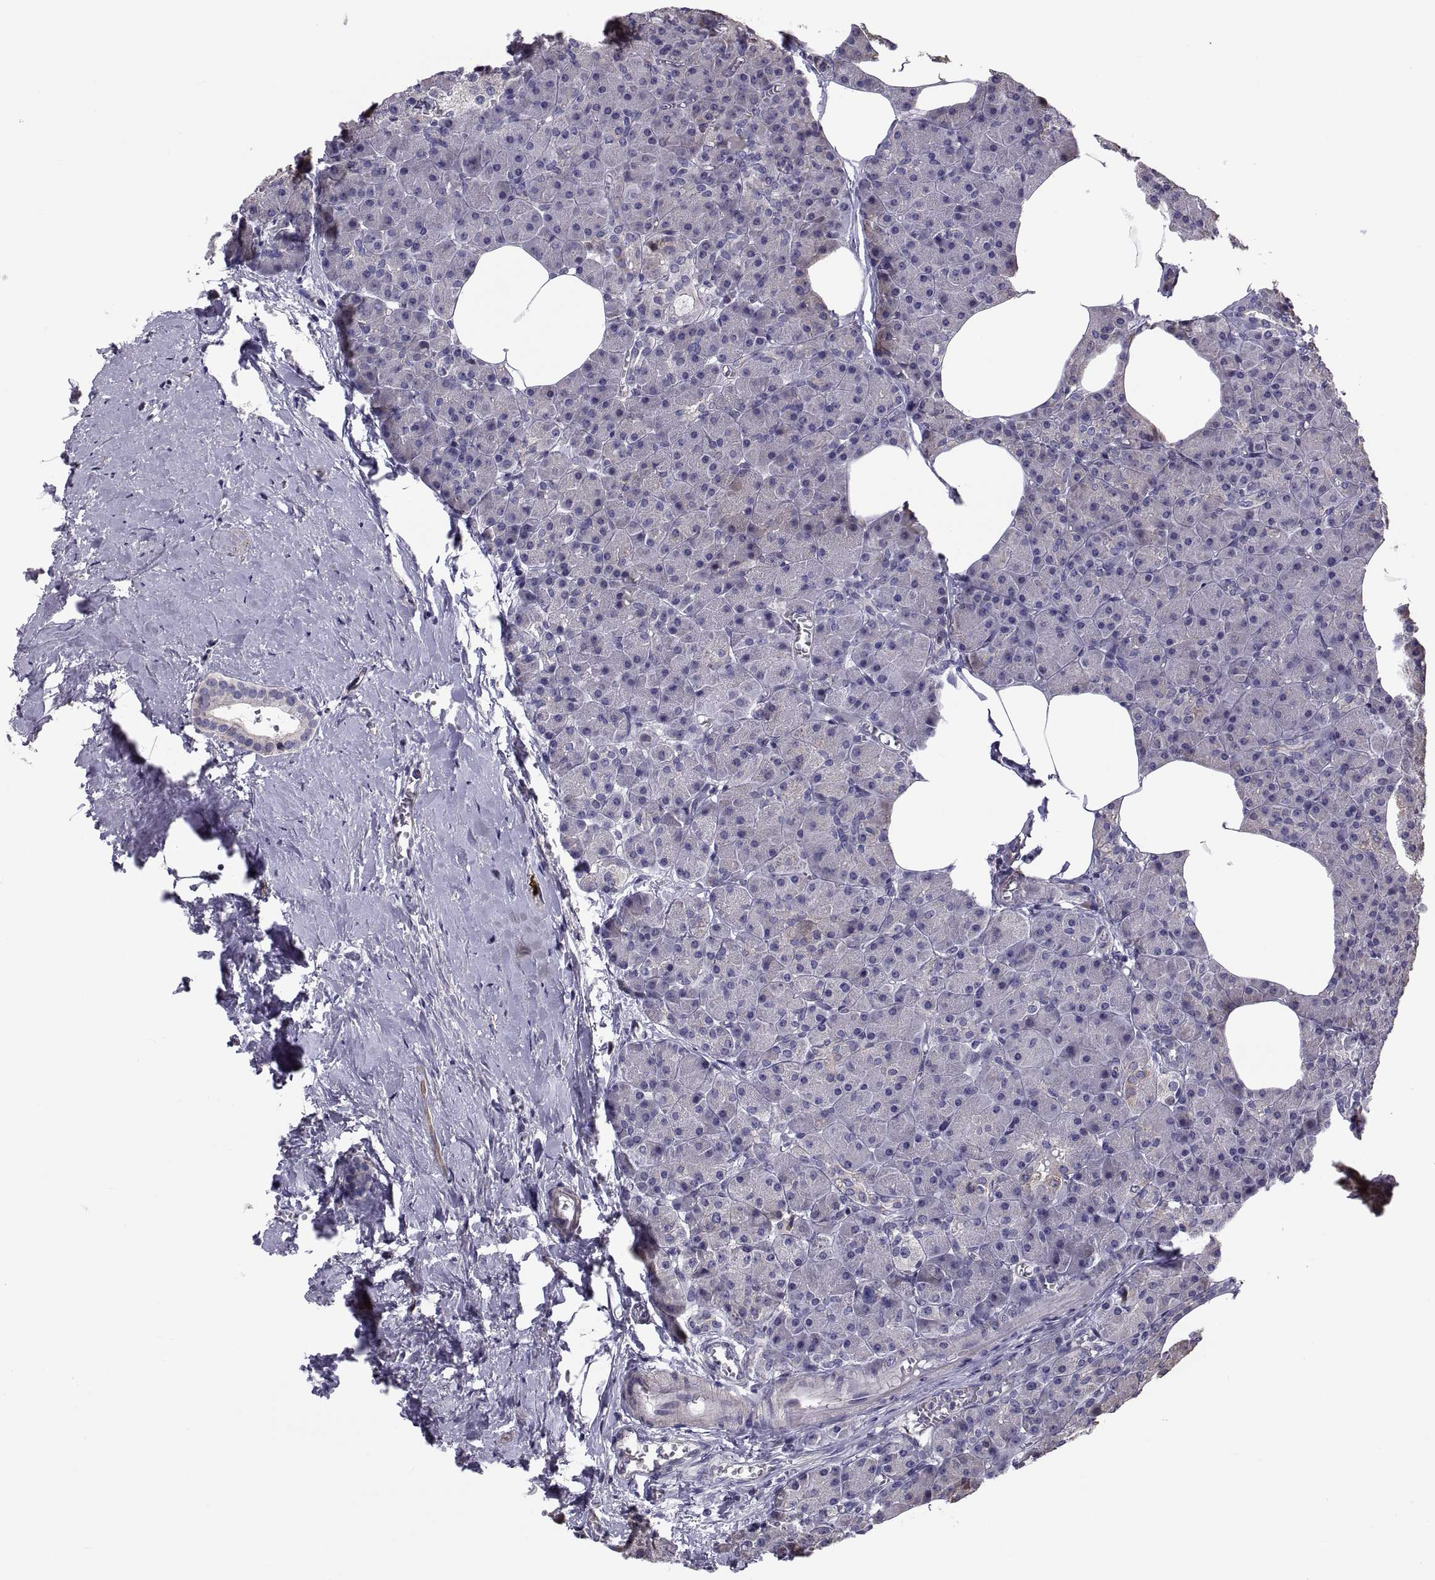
{"staining": {"intensity": "negative", "quantity": "none", "location": "none"}, "tissue": "pancreas", "cell_type": "Exocrine glandular cells", "image_type": "normal", "snomed": [{"axis": "morphology", "description": "Normal tissue, NOS"}, {"axis": "topography", "description": "Pancreas"}], "caption": "This is a micrograph of immunohistochemistry (IHC) staining of unremarkable pancreas, which shows no positivity in exocrine glandular cells.", "gene": "ANO1", "patient": {"sex": "female", "age": 45}}